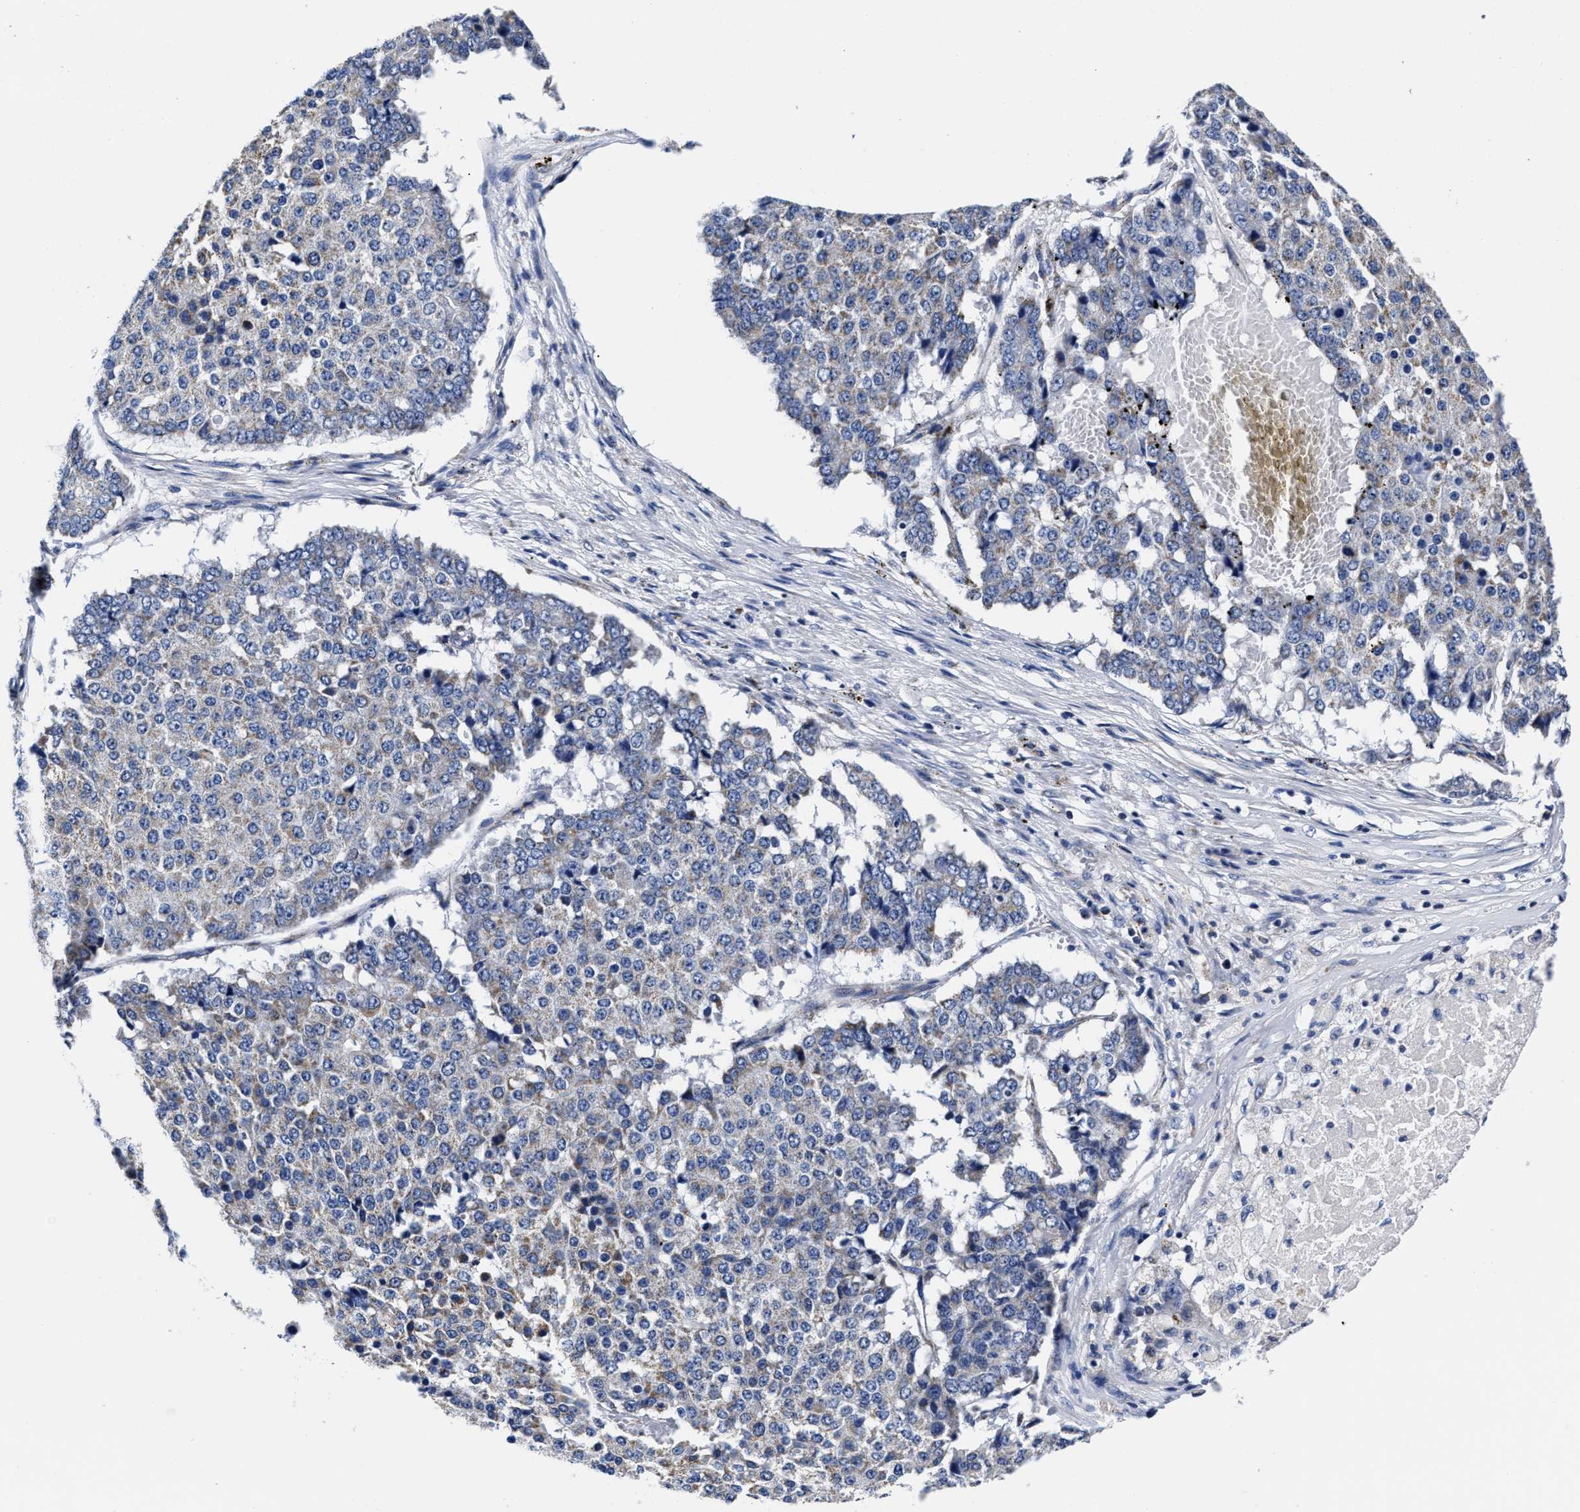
{"staining": {"intensity": "negative", "quantity": "none", "location": "none"}, "tissue": "pancreatic cancer", "cell_type": "Tumor cells", "image_type": "cancer", "snomed": [{"axis": "morphology", "description": "Adenocarcinoma, NOS"}, {"axis": "topography", "description": "Pancreas"}], "caption": "Immunohistochemistry (IHC) photomicrograph of adenocarcinoma (pancreatic) stained for a protein (brown), which exhibits no staining in tumor cells.", "gene": "HINT2", "patient": {"sex": "male", "age": 50}}